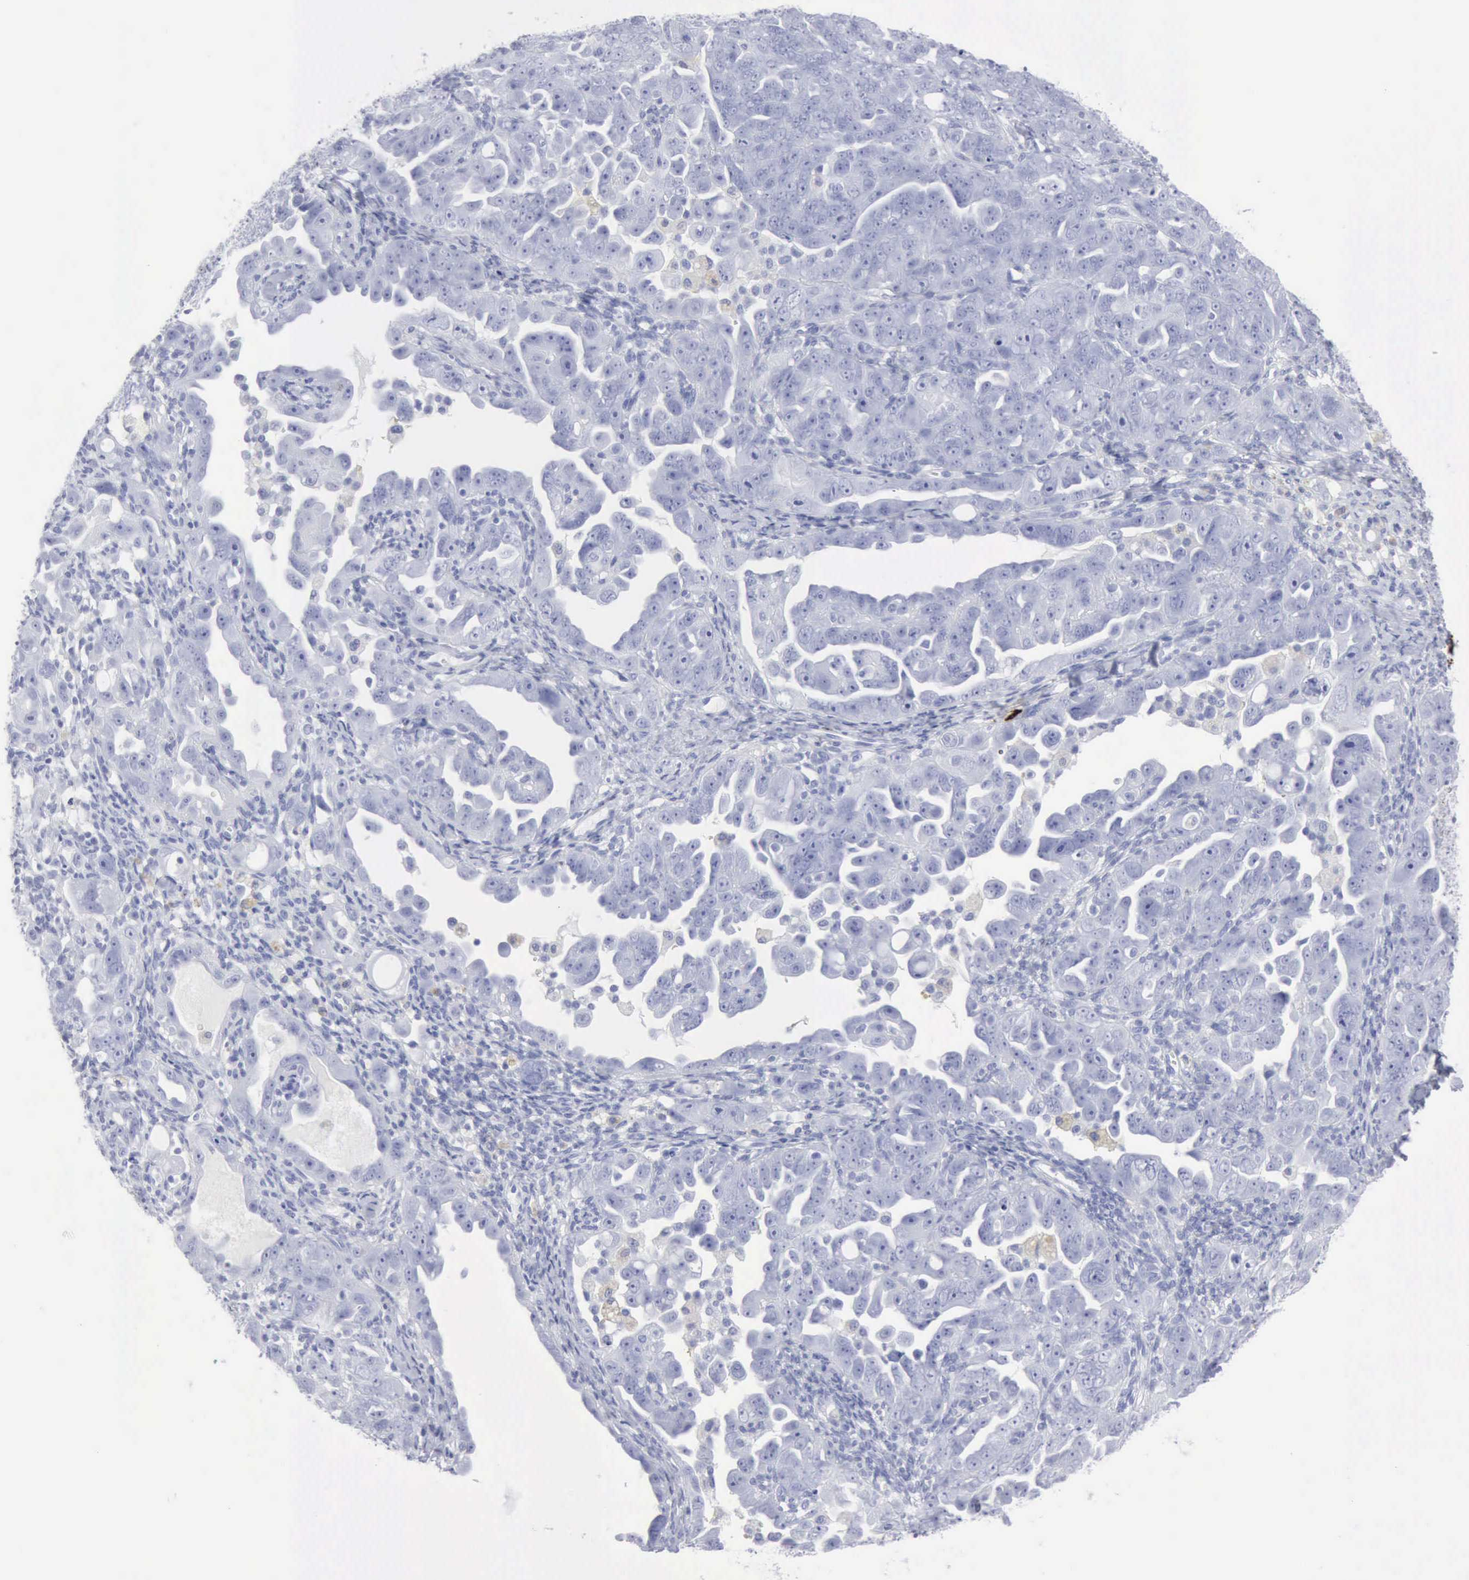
{"staining": {"intensity": "negative", "quantity": "none", "location": "none"}, "tissue": "ovarian cancer", "cell_type": "Tumor cells", "image_type": "cancer", "snomed": [{"axis": "morphology", "description": "Cystadenocarcinoma, serous, NOS"}, {"axis": "topography", "description": "Ovary"}], "caption": "Photomicrograph shows no protein expression in tumor cells of ovarian cancer tissue.", "gene": "CMA1", "patient": {"sex": "female", "age": 66}}